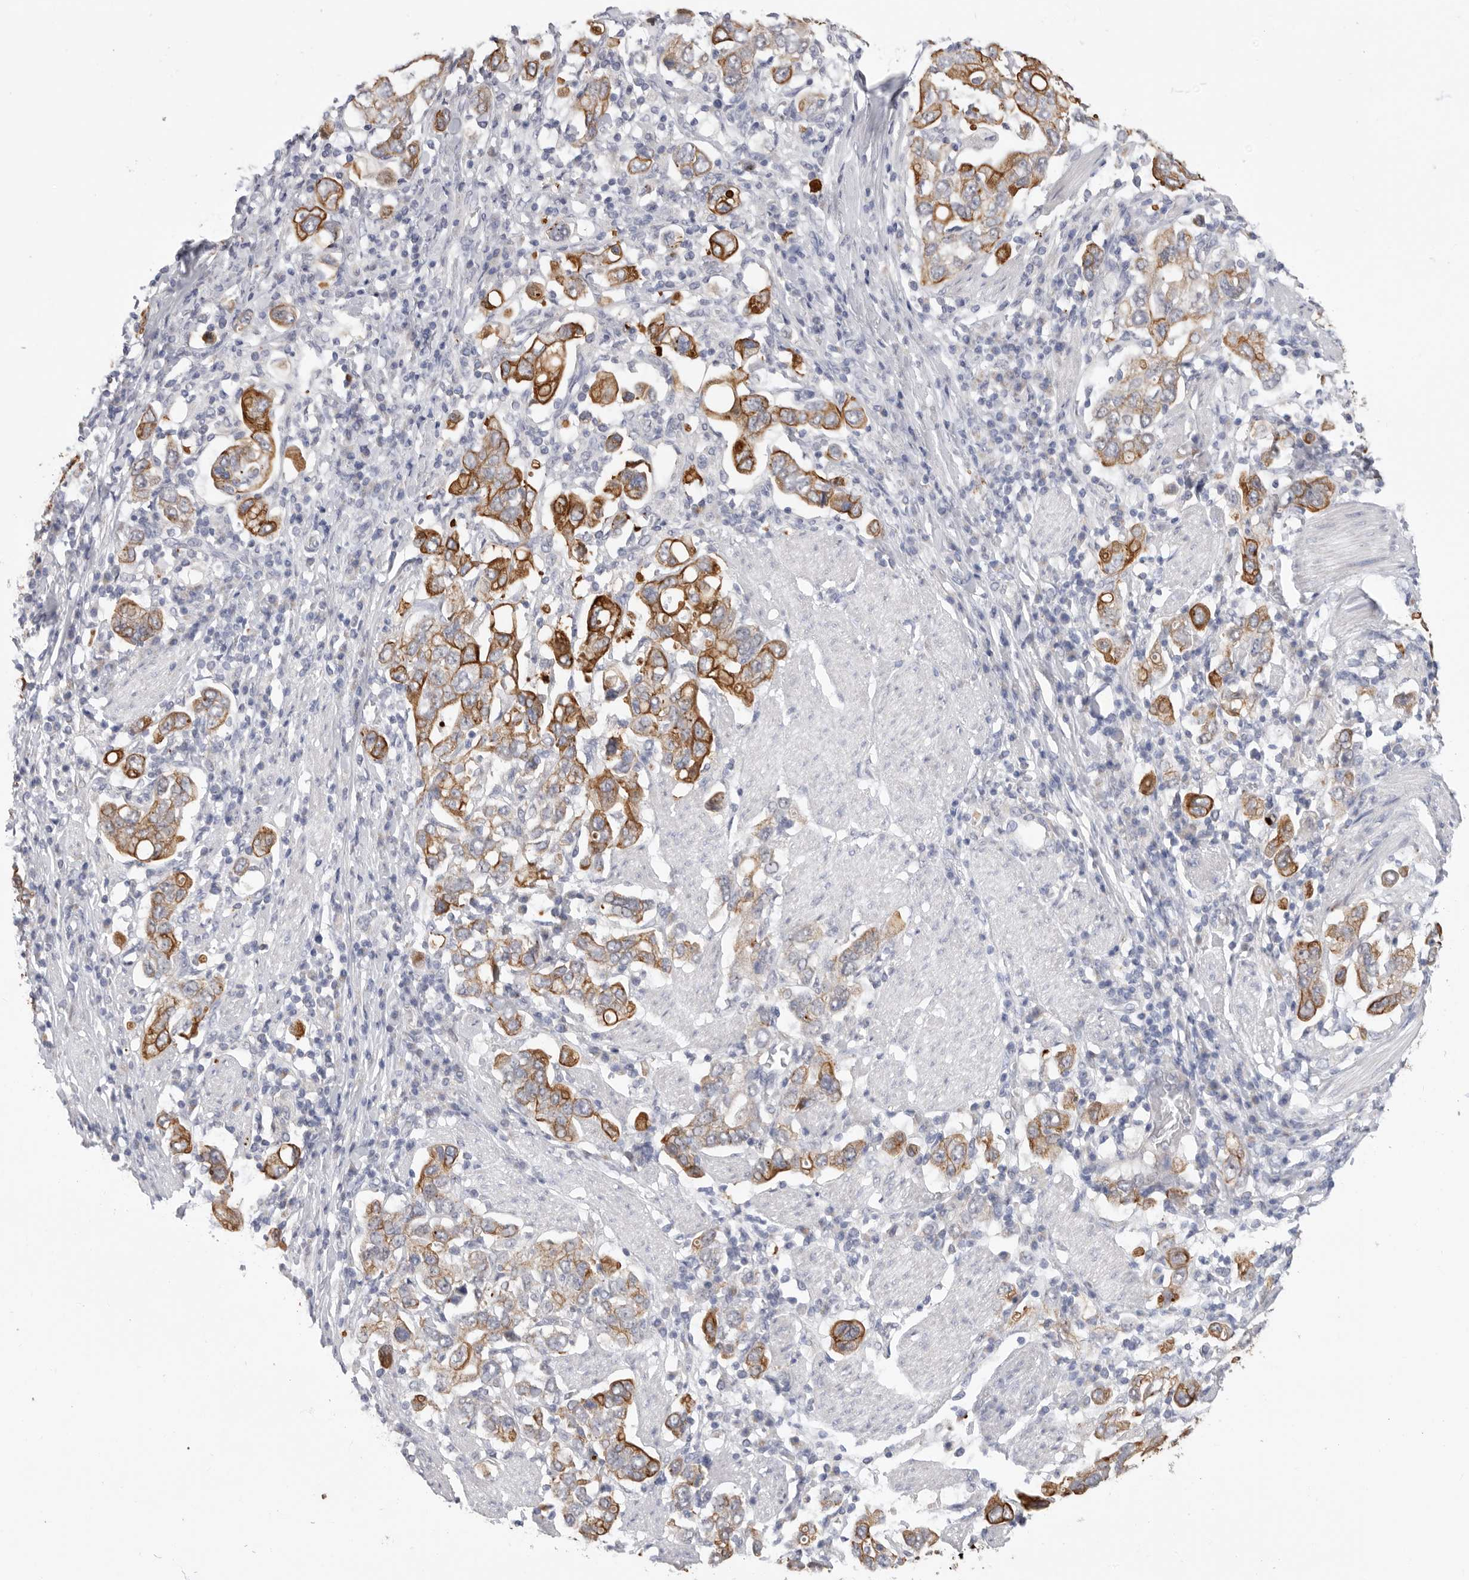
{"staining": {"intensity": "strong", "quantity": "25%-75%", "location": "cytoplasmic/membranous"}, "tissue": "stomach cancer", "cell_type": "Tumor cells", "image_type": "cancer", "snomed": [{"axis": "morphology", "description": "Adenocarcinoma, NOS"}, {"axis": "topography", "description": "Stomach, upper"}], "caption": "This image shows immunohistochemistry (IHC) staining of human adenocarcinoma (stomach), with high strong cytoplasmic/membranous staining in about 25%-75% of tumor cells.", "gene": "MTFR1L", "patient": {"sex": "male", "age": 62}}